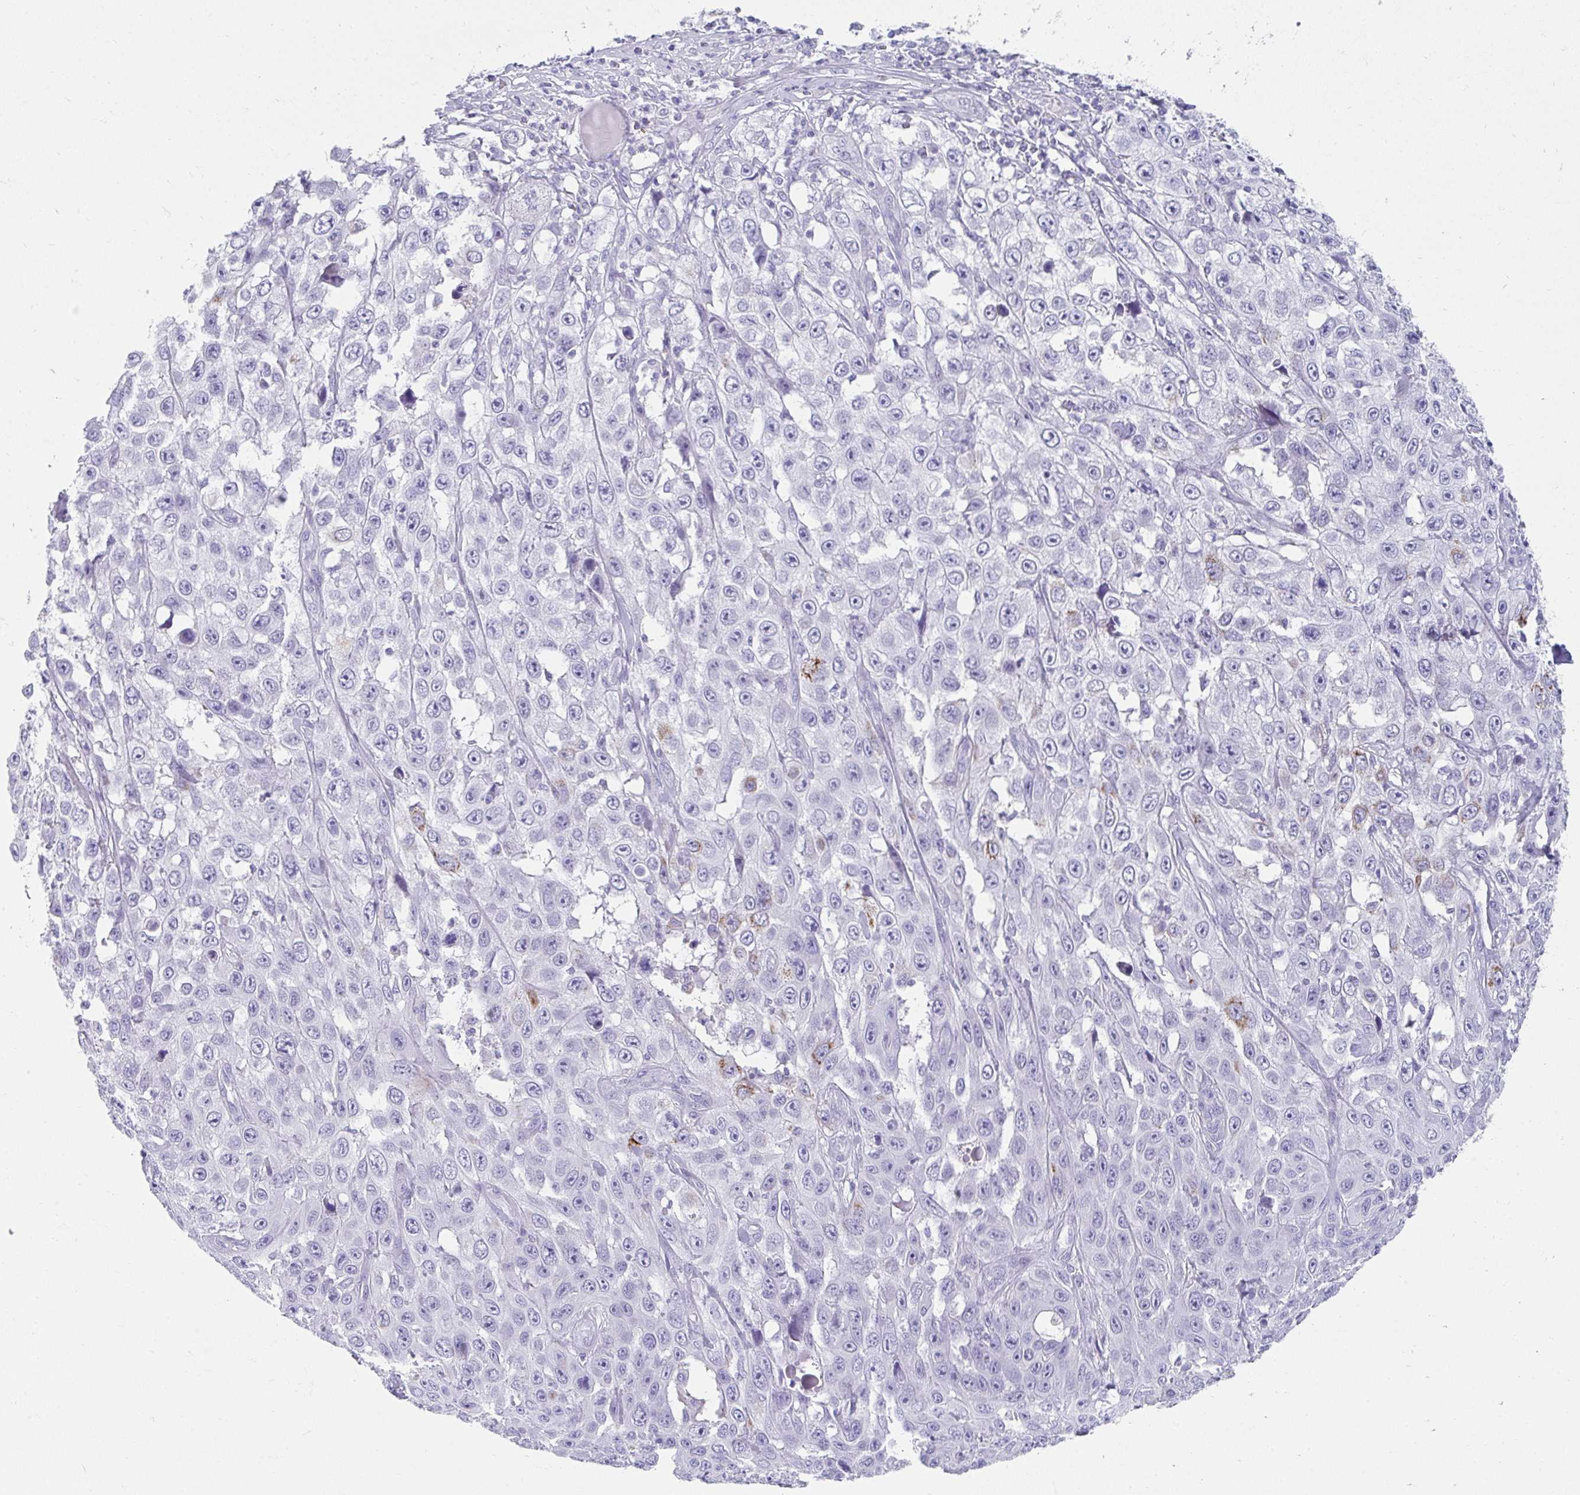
{"staining": {"intensity": "negative", "quantity": "none", "location": "none"}, "tissue": "skin cancer", "cell_type": "Tumor cells", "image_type": "cancer", "snomed": [{"axis": "morphology", "description": "Squamous cell carcinoma, NOS"}, {"axis": "topography", "description": "Skin"}], "caption": "A photomicrograph of skin cancer (squamous cell carcinoma) stained for a protein reveals no brown staining in tumor cells. (DAB (3,3'-diaminobenzidine) immunohistochemistry, high magnification).", "gene": "RLF", "patient": {"sex": "male", "age": 82}}